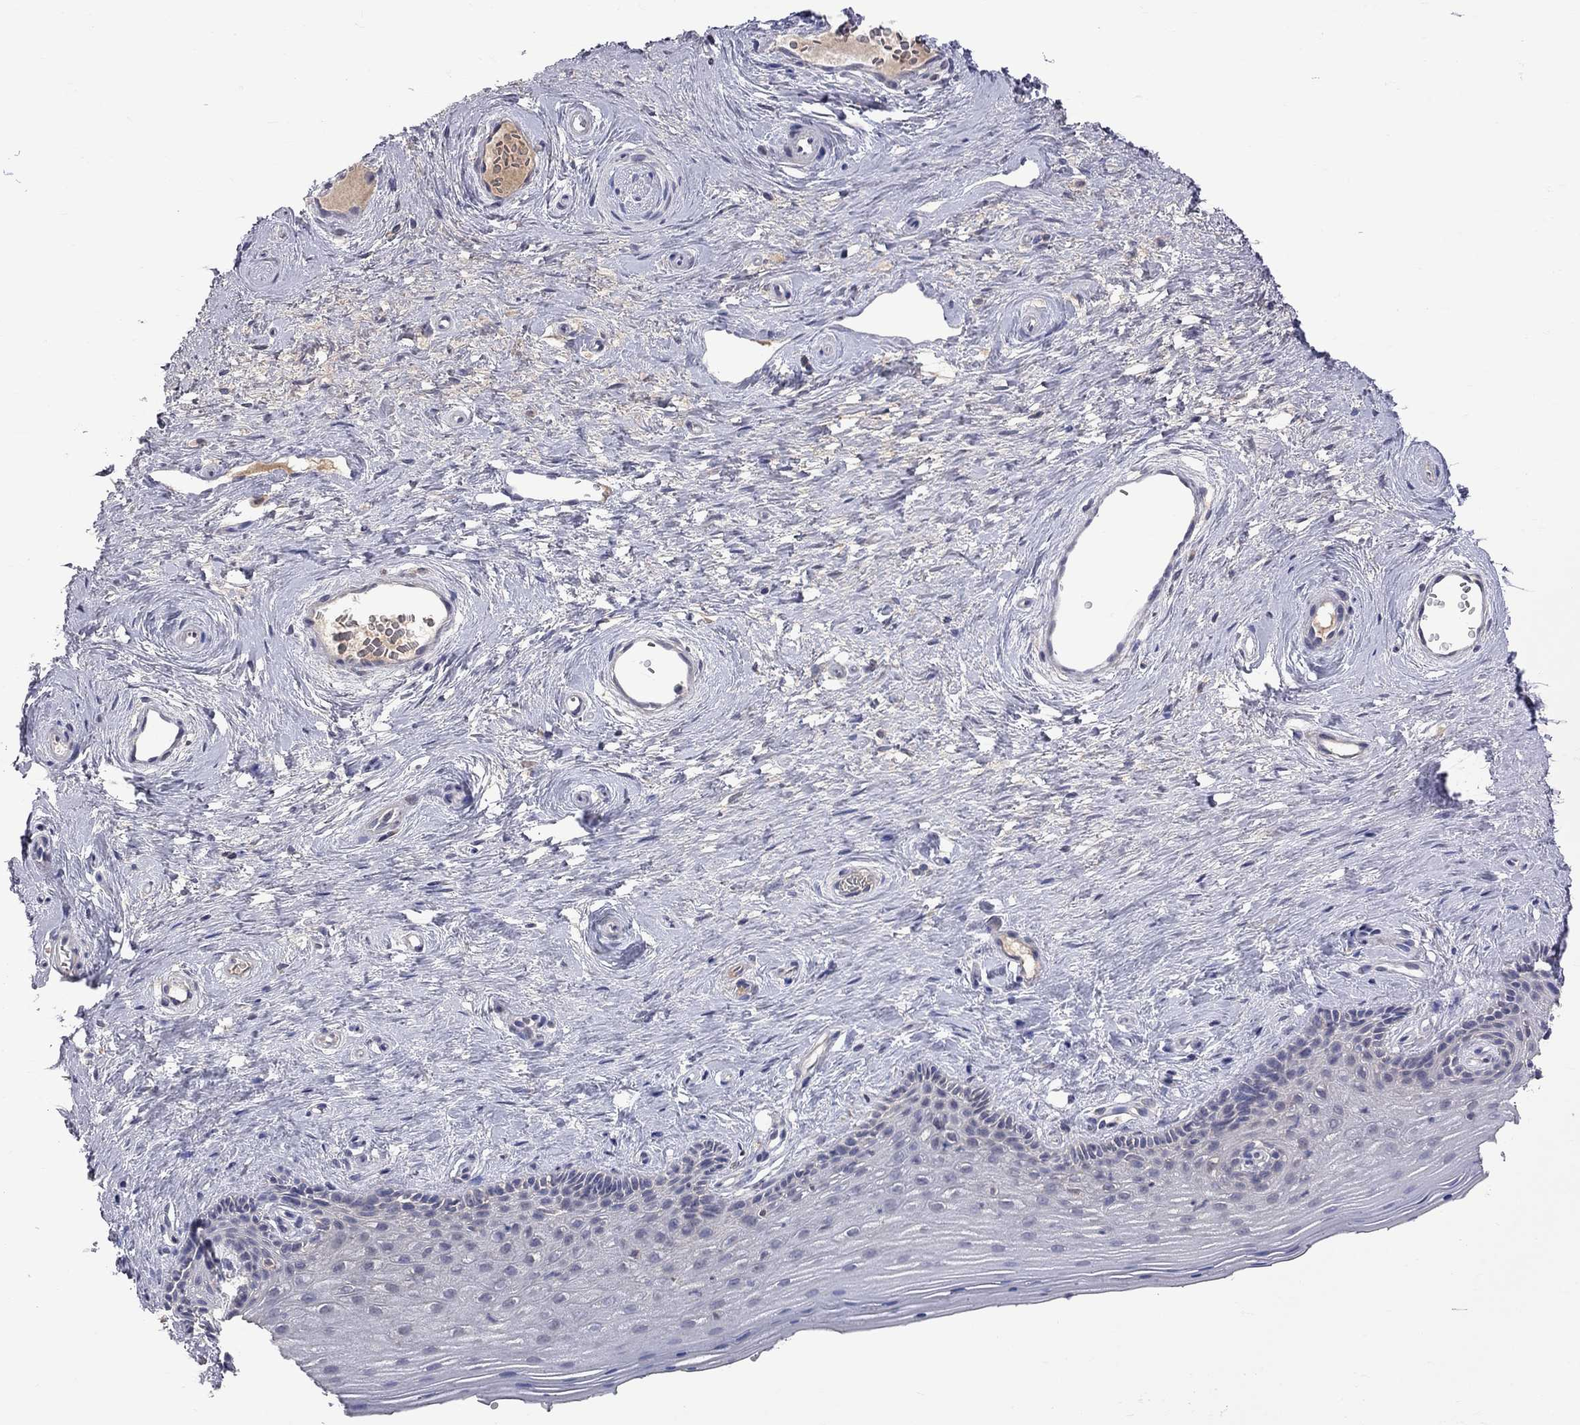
{"staining": {"intensity": "negative", "quantity": "none", "location": "none"}, "tissue": "vagina", "cell_type": "Squamous epithelial cells", "image_type": "normal", "snomed": [{"axis": "morphology", "description": "Normal tissue, NOS"}, {"axis": "topography", "description": "Vagina"}], "caption": "Vagina stained for a protein using IHC reveals no expression squamous epithelial cells.", "gene": "HTR6", "patient": {"sex": "female", "age": 45}}